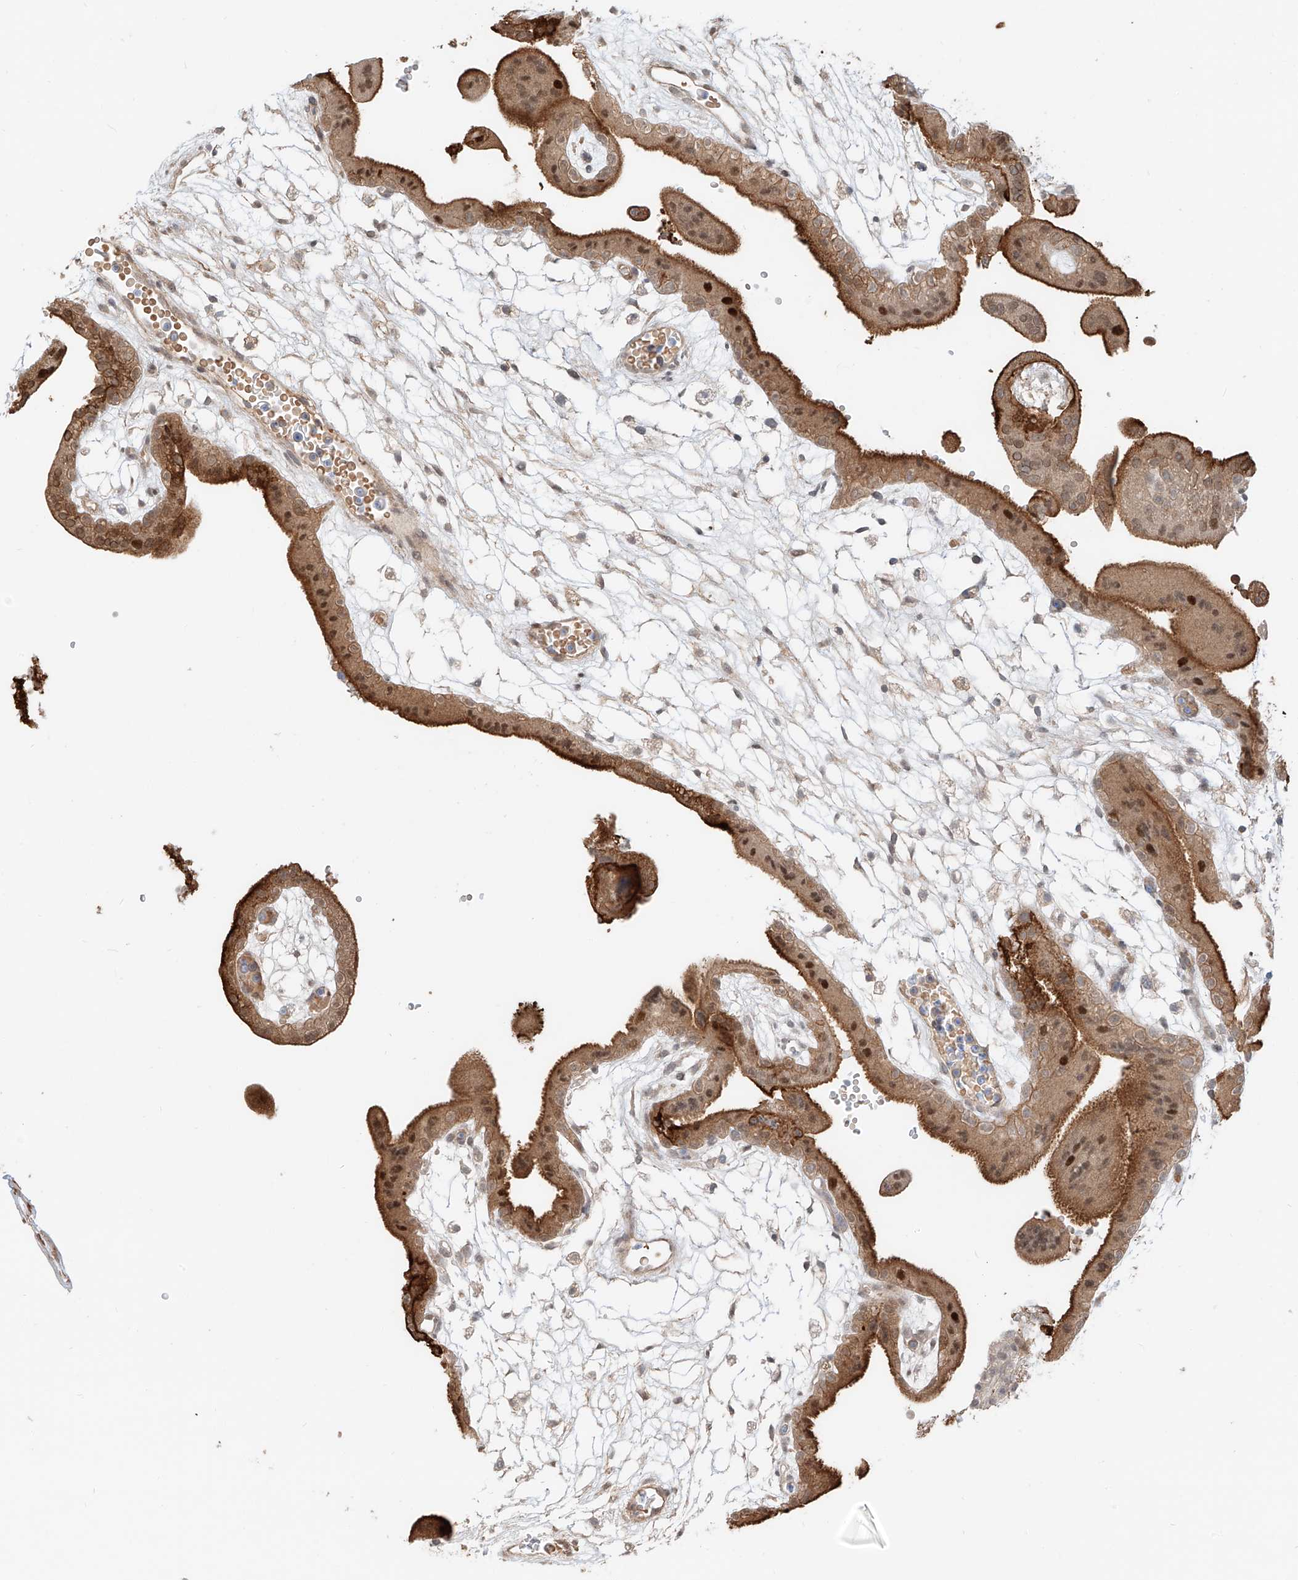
{"staining": {"intensity": "moderate", "quantity": ">75%", "location": "cytoplasmic/membranous,nuclear"}, "tissue": "placenta", "cell_type": "Decidual cells", "image_type": "normal", "snomed": [{"axis": "morphology", "description": "Normal tissue, NOS"}, {"axis": "topography", "description": "Placenta"}], "caption": "A histopathology image of placenta stained for a protein shows moderate cytoplasmic/membranous,nuclear brown staining in decidual cells. The staining was performed using DAB (3,3'-diaminobenzidine), with brown indicating positive protein expression. Nuclei are stained blue with hematoxylin.", "gene": "CEP162", "patient": {"sex": "female", "age": 18}}